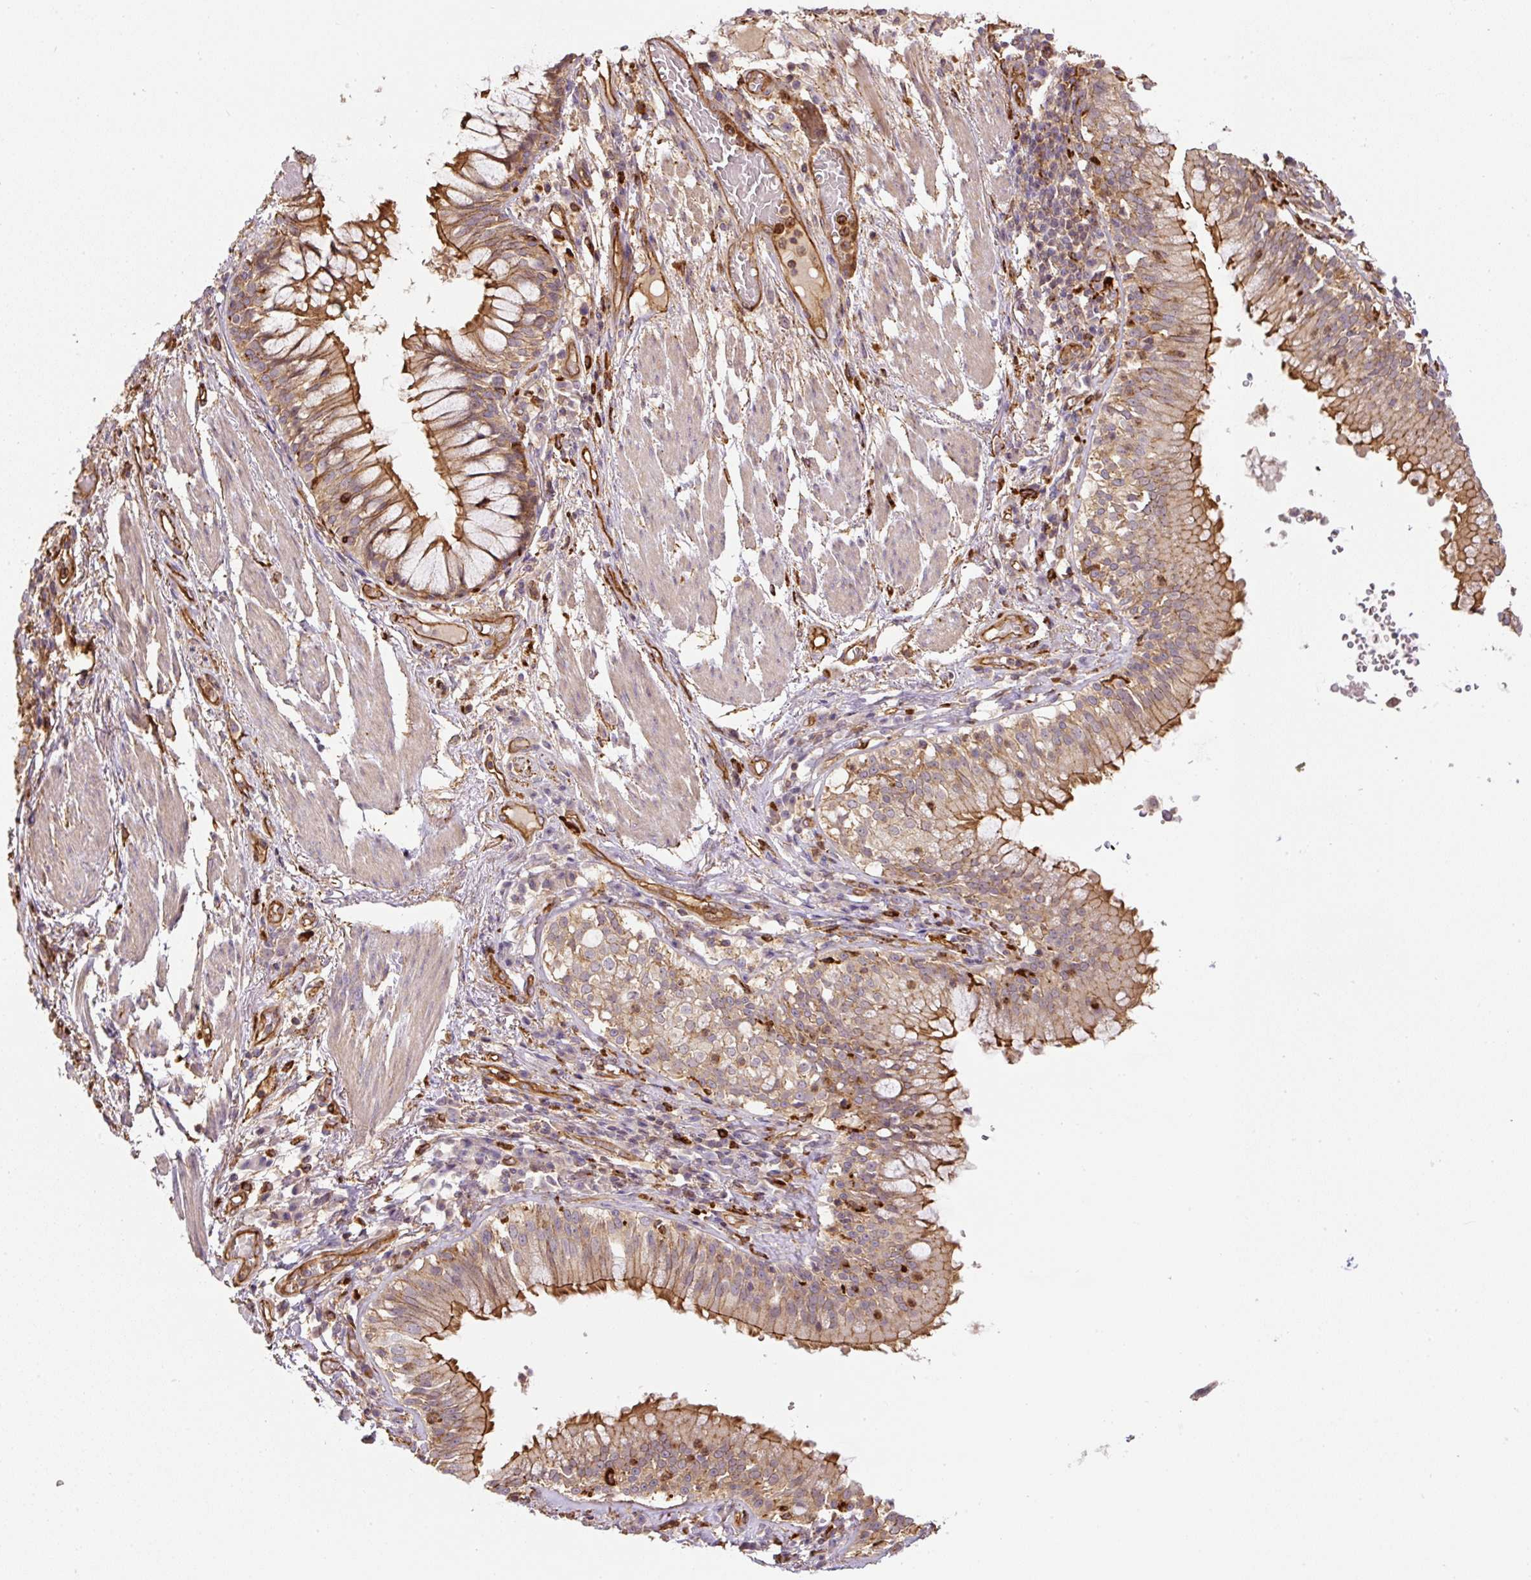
{"staining": {"intensity": "moderate", "quantity": "<25%", "location": "cytoplasmic/membranous"}, "tissue": "adipose tissue", "cell_type": "Adipocytes", "image_type": "normal", "snomed": [{"axis": "morphology", "description": "Normal tissue, NOS"}, {"axis": "topography", "description": "Cartilage tissue"}, {"axis": "topography", "description": "Bronchus"}], "caption": "This histopathology image reveals immunohistochemistry staining of benign adipose tissue, with low moderate cytoplasmic/membranous staining in approximately <25% of adipocytes.", "gene": "B3GALT5", "patient": {"sex": "male", "age": 56}}